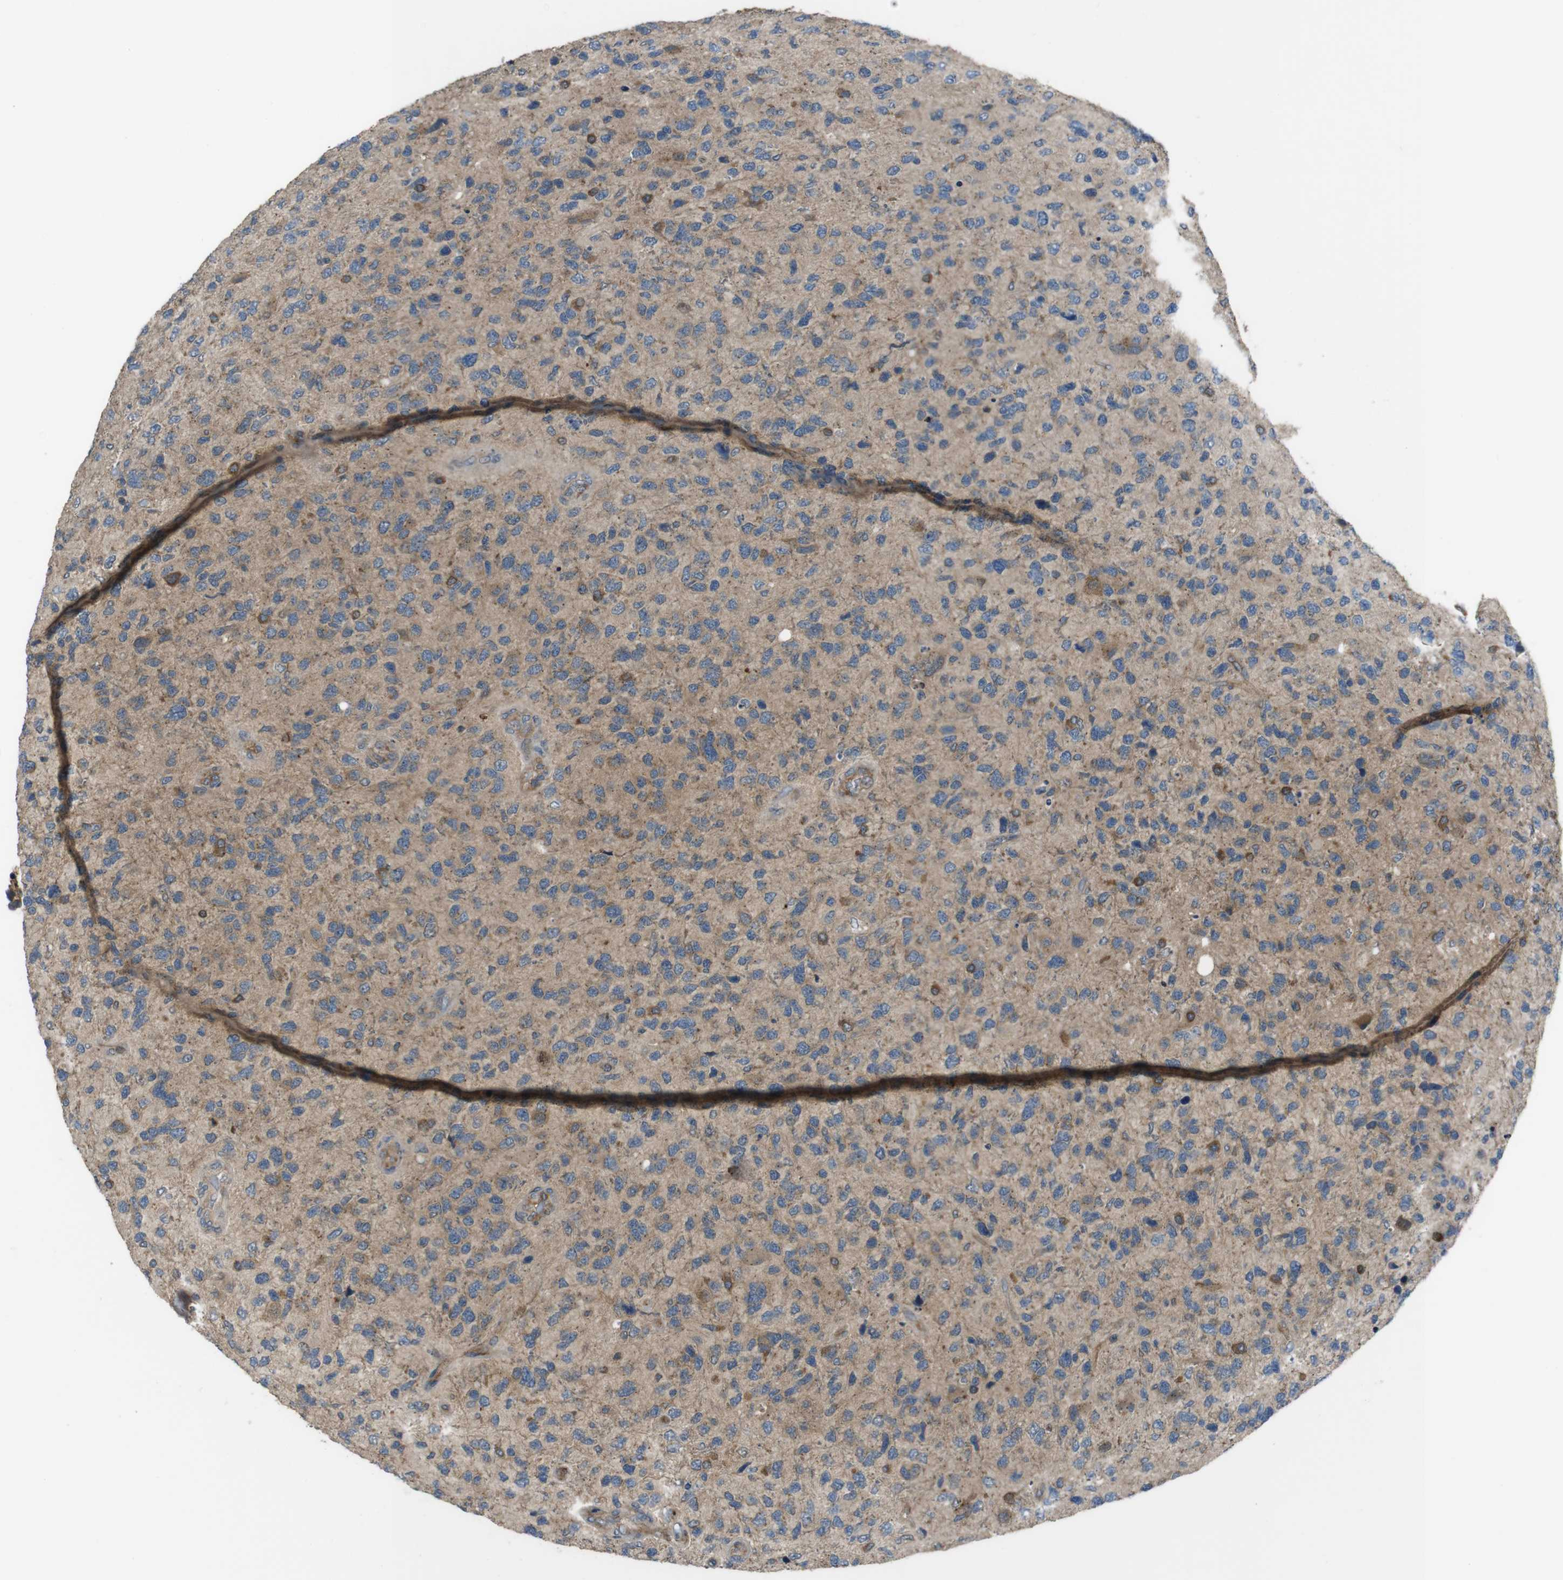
{"staining": {"intensity": "moderate", "quantity": "25%-75%", "location": "cytoplasmic/membranous"}, "tissue": "glioma", "cell_type": "Tumor cells", "image_type": "cancer", "snomed": [{"axis": "morphology", "description": "Glioma, malignant, High grade"}, {"axis": "topography", "description": "Brain"}], "caption": "The image reveals a brown stain indicating the presence of a protein in the cytoplasmic/membranous of tumor cells in glioma. Immunohistochemistry (ihc) stains the protein in brown and the nuclei are stained blue.", "gene": "SLC22A23", "patient": {"sex": "female", "age": 58}}